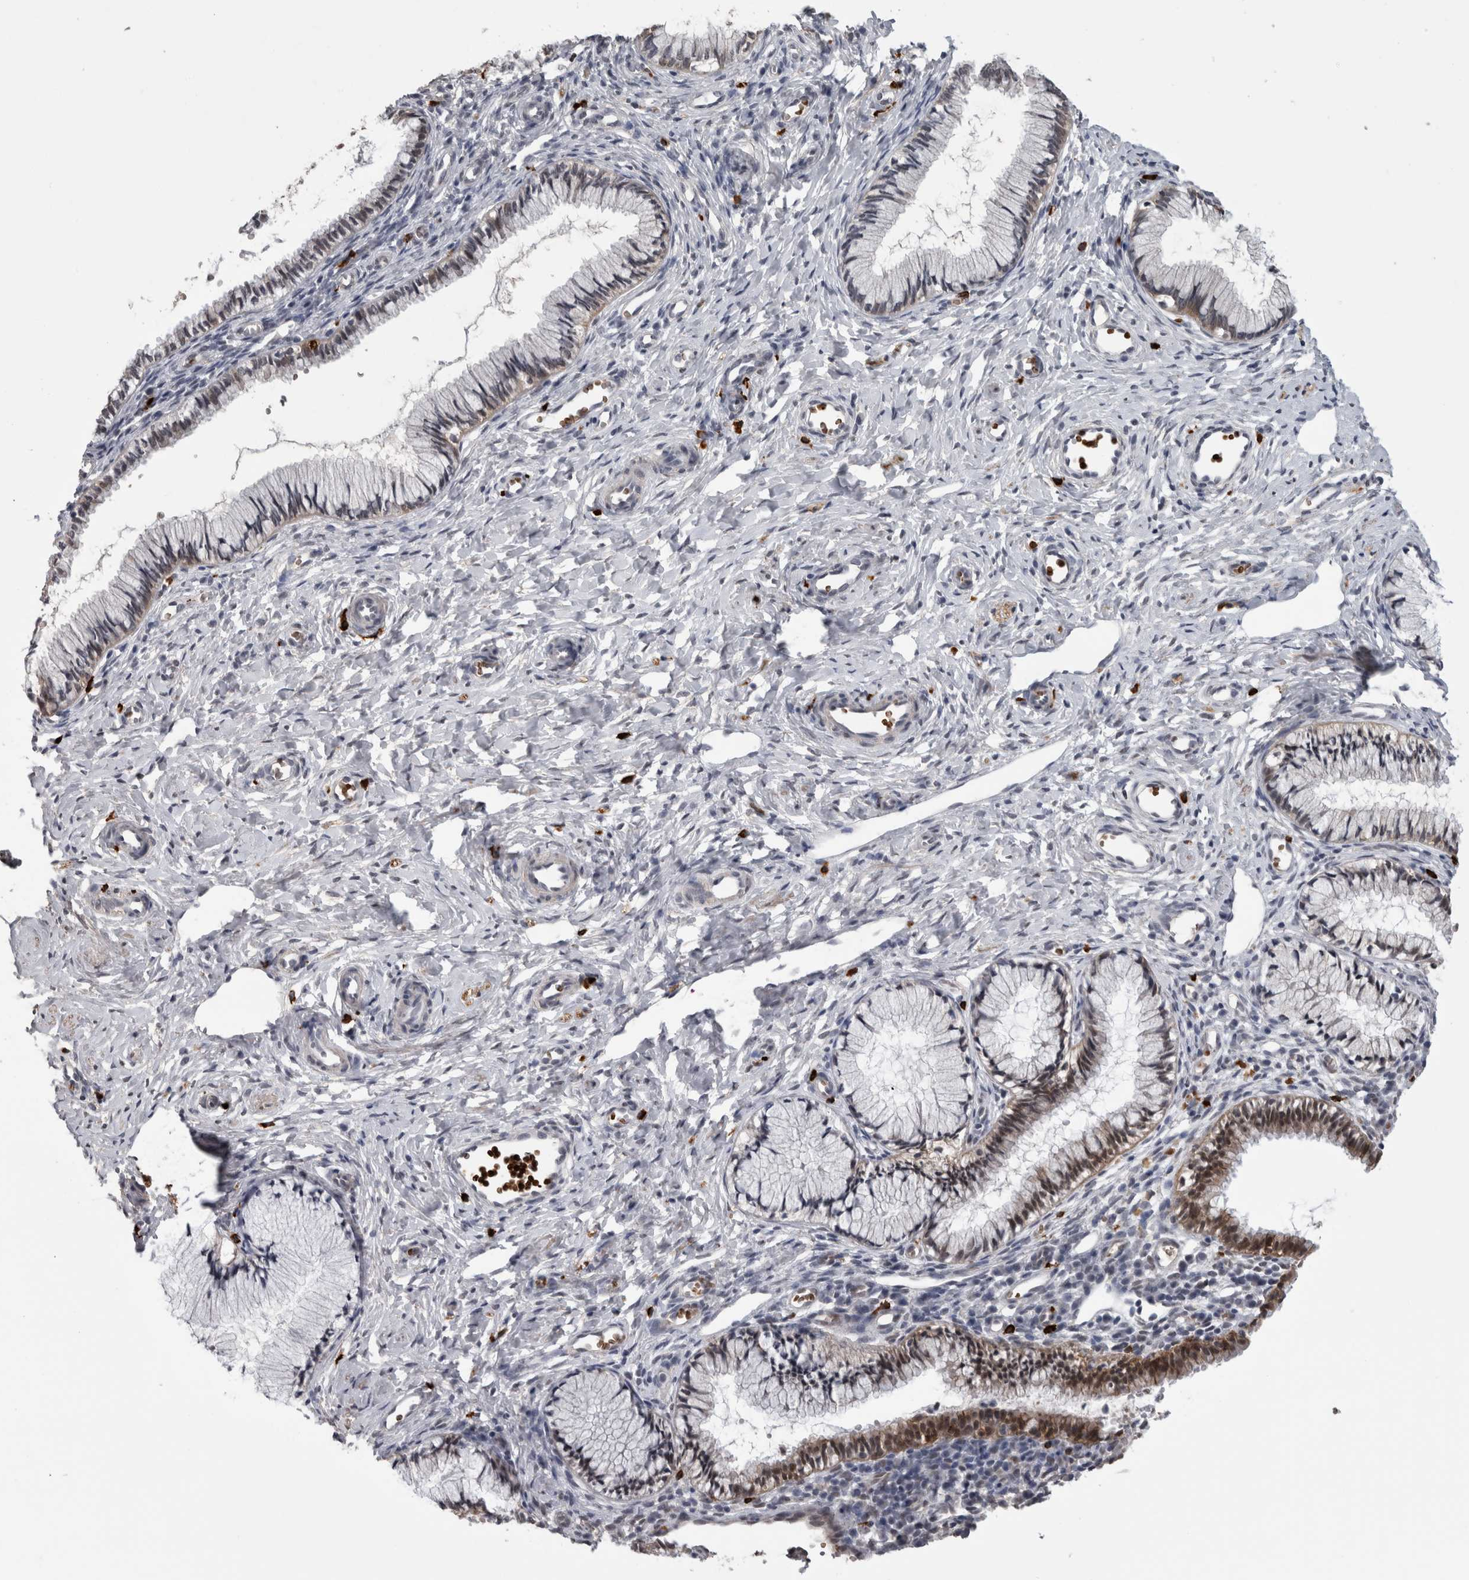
{"staining": {"intensity": "strong", "quantity": "<25%", "location": "cytoplasmic/membranous,nuclear"}, "tissue": "cervix", "cell_type": "Glandular cells", "image_type": "normal", "snomed": [{"axis": "morphology", "description": "Normal tissue, NOS"}, {"axis": "topography", "description": "Cervix"}], "caption": "The micrograph displays immunohistochemical staining of unremarkable cervix. There is strong cytoplasmic/membranous,nuclear staining is identified in approximately <25% of glandular cells. Nuclei are stained in blue.", "gene": "PEBP4", "patient": {"sex": "female", "age": 27}}